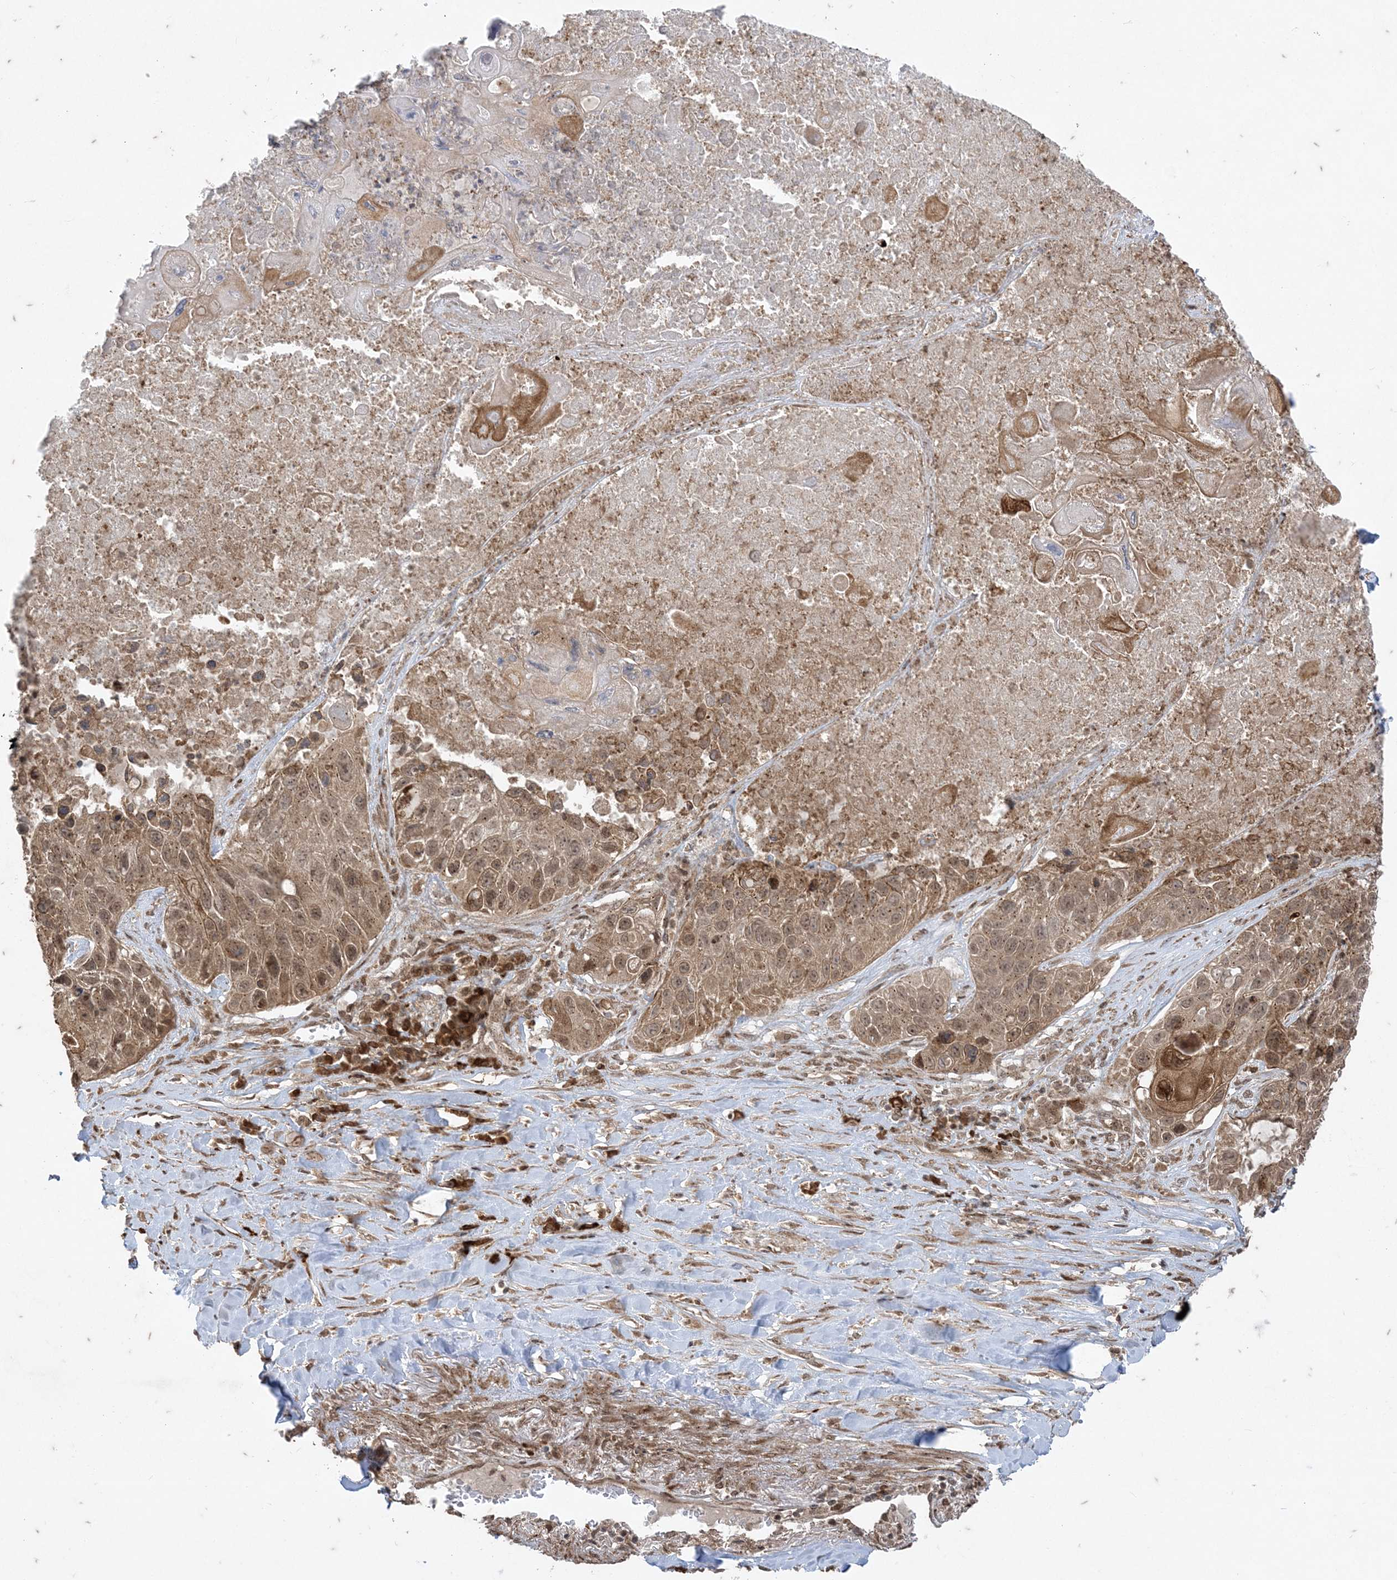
{"staining": {"intensity": "moderate", "quantity": ">75%", "location": "cytoplasmic/membranous,nuclear"}, "tissue": "lung cancer", "cell_type": "Tumor cells", "image_type": "cancer", "snomed": [{"axis": "morphology", "description": "Squamous cell carcinoma, NOS"}, {"axis": "topography", "description": "Lung"}], "caption": "Immunohistochemistry (IHC) of lung cancer (squamous cell carcinoma) shows medium levels of moderate cytoplasmic/membranous and nuclear staining in approximately >75% of tumor cells. (Brightfield microscopy of DAB IHC at high magnification).", "gene": "RRAS", "patient": {"sex": "male", "age": 61}}